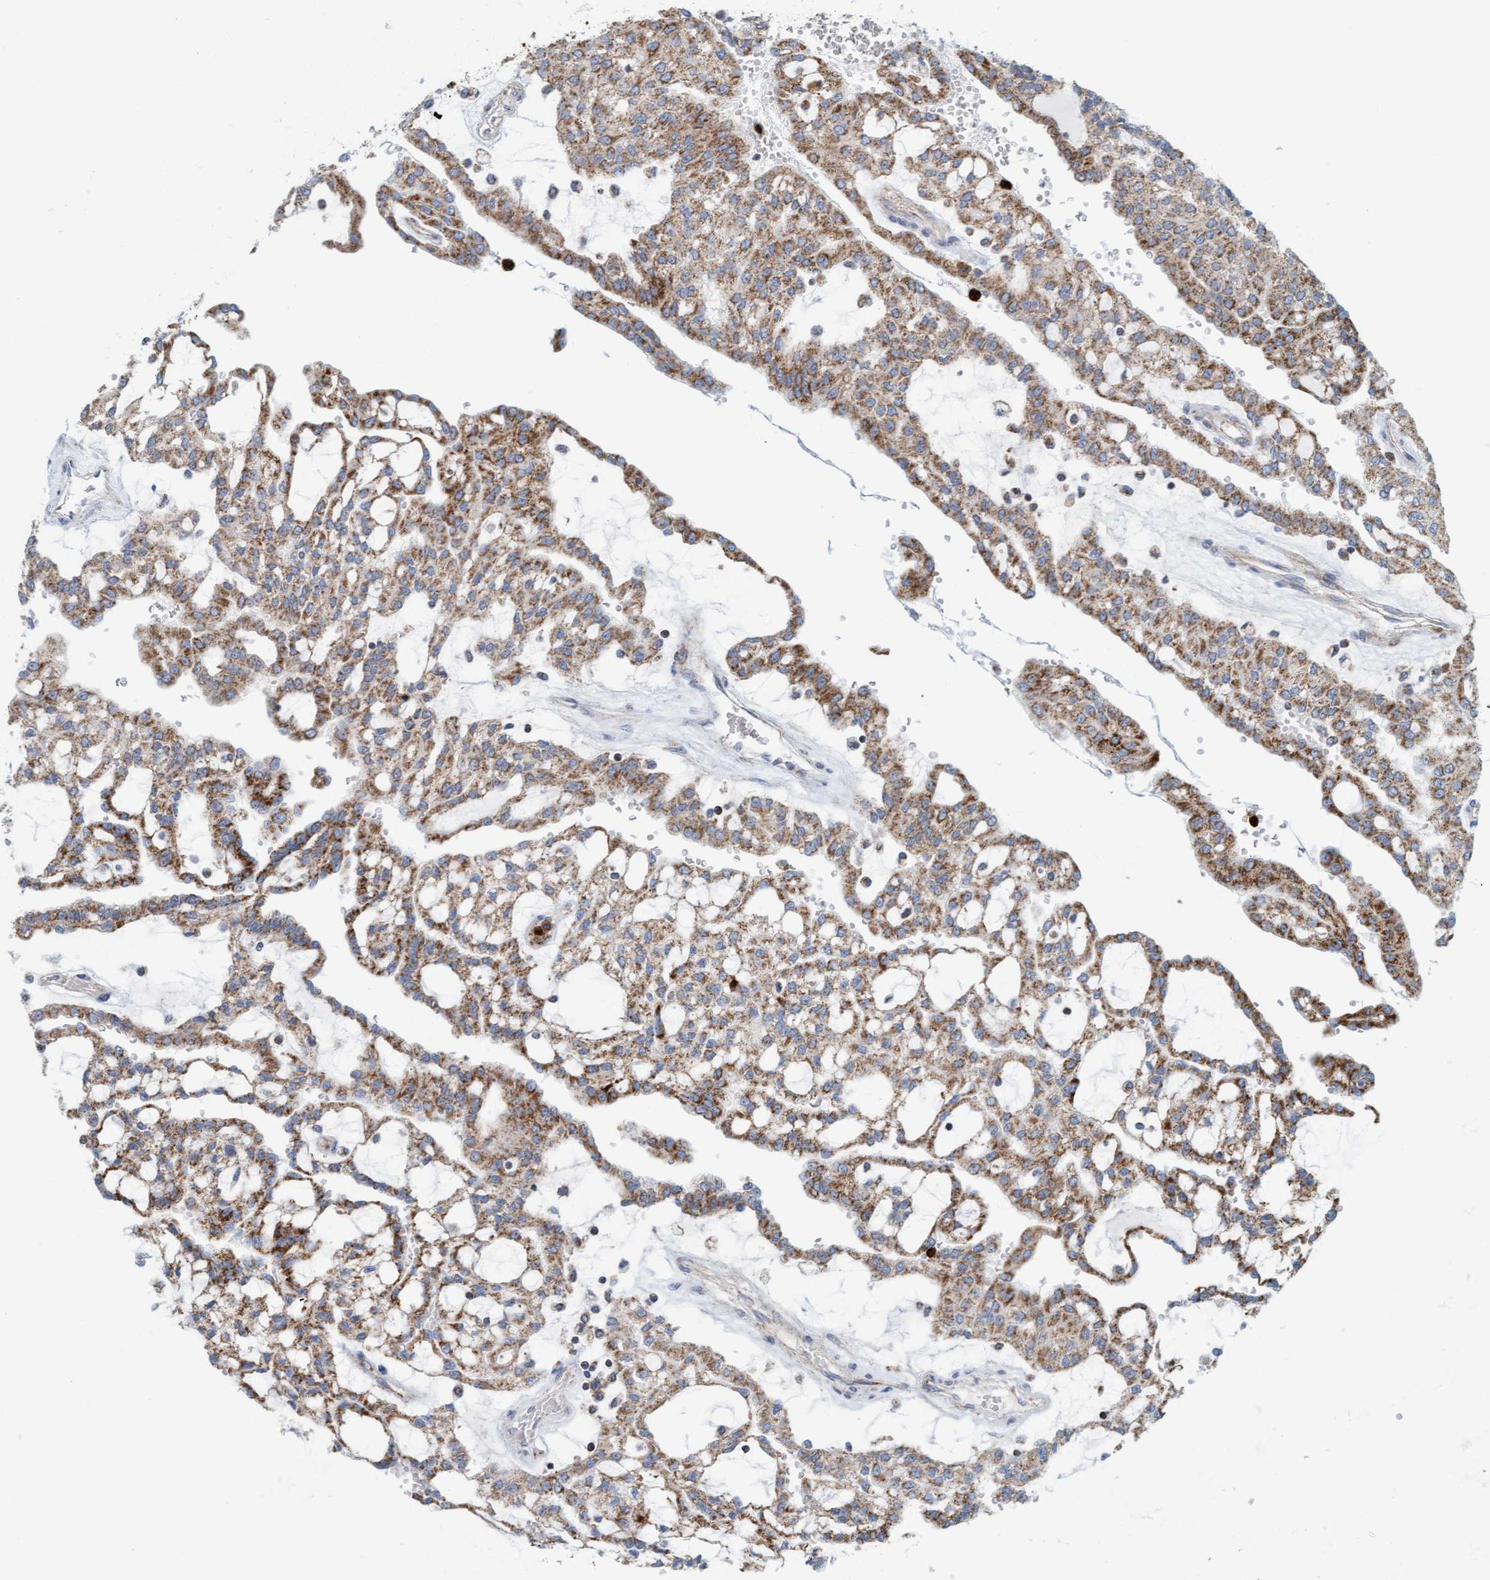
{"staining": {"intensity": "moderate", "quantity": ">75%", "location": "cytoplasmic/membranous"}, "tissue": "renal cancer", "cell_type": "Tumor cells", "image_type": "cancer", "snomed": [{"axis": "morphology", "description": "Adenocarcinoma, NOS"}, {"axis": "topography", "description": "Kidney"}], "caption": "Human renal cancer (adenocarcinoma) stained with a brown dye demonstrates moderate cytoplasmic/membranous positive positivity in about >75% of tumor cells.", "gene": "B9D1", "patient": {"sex": "male", "age": 63}}